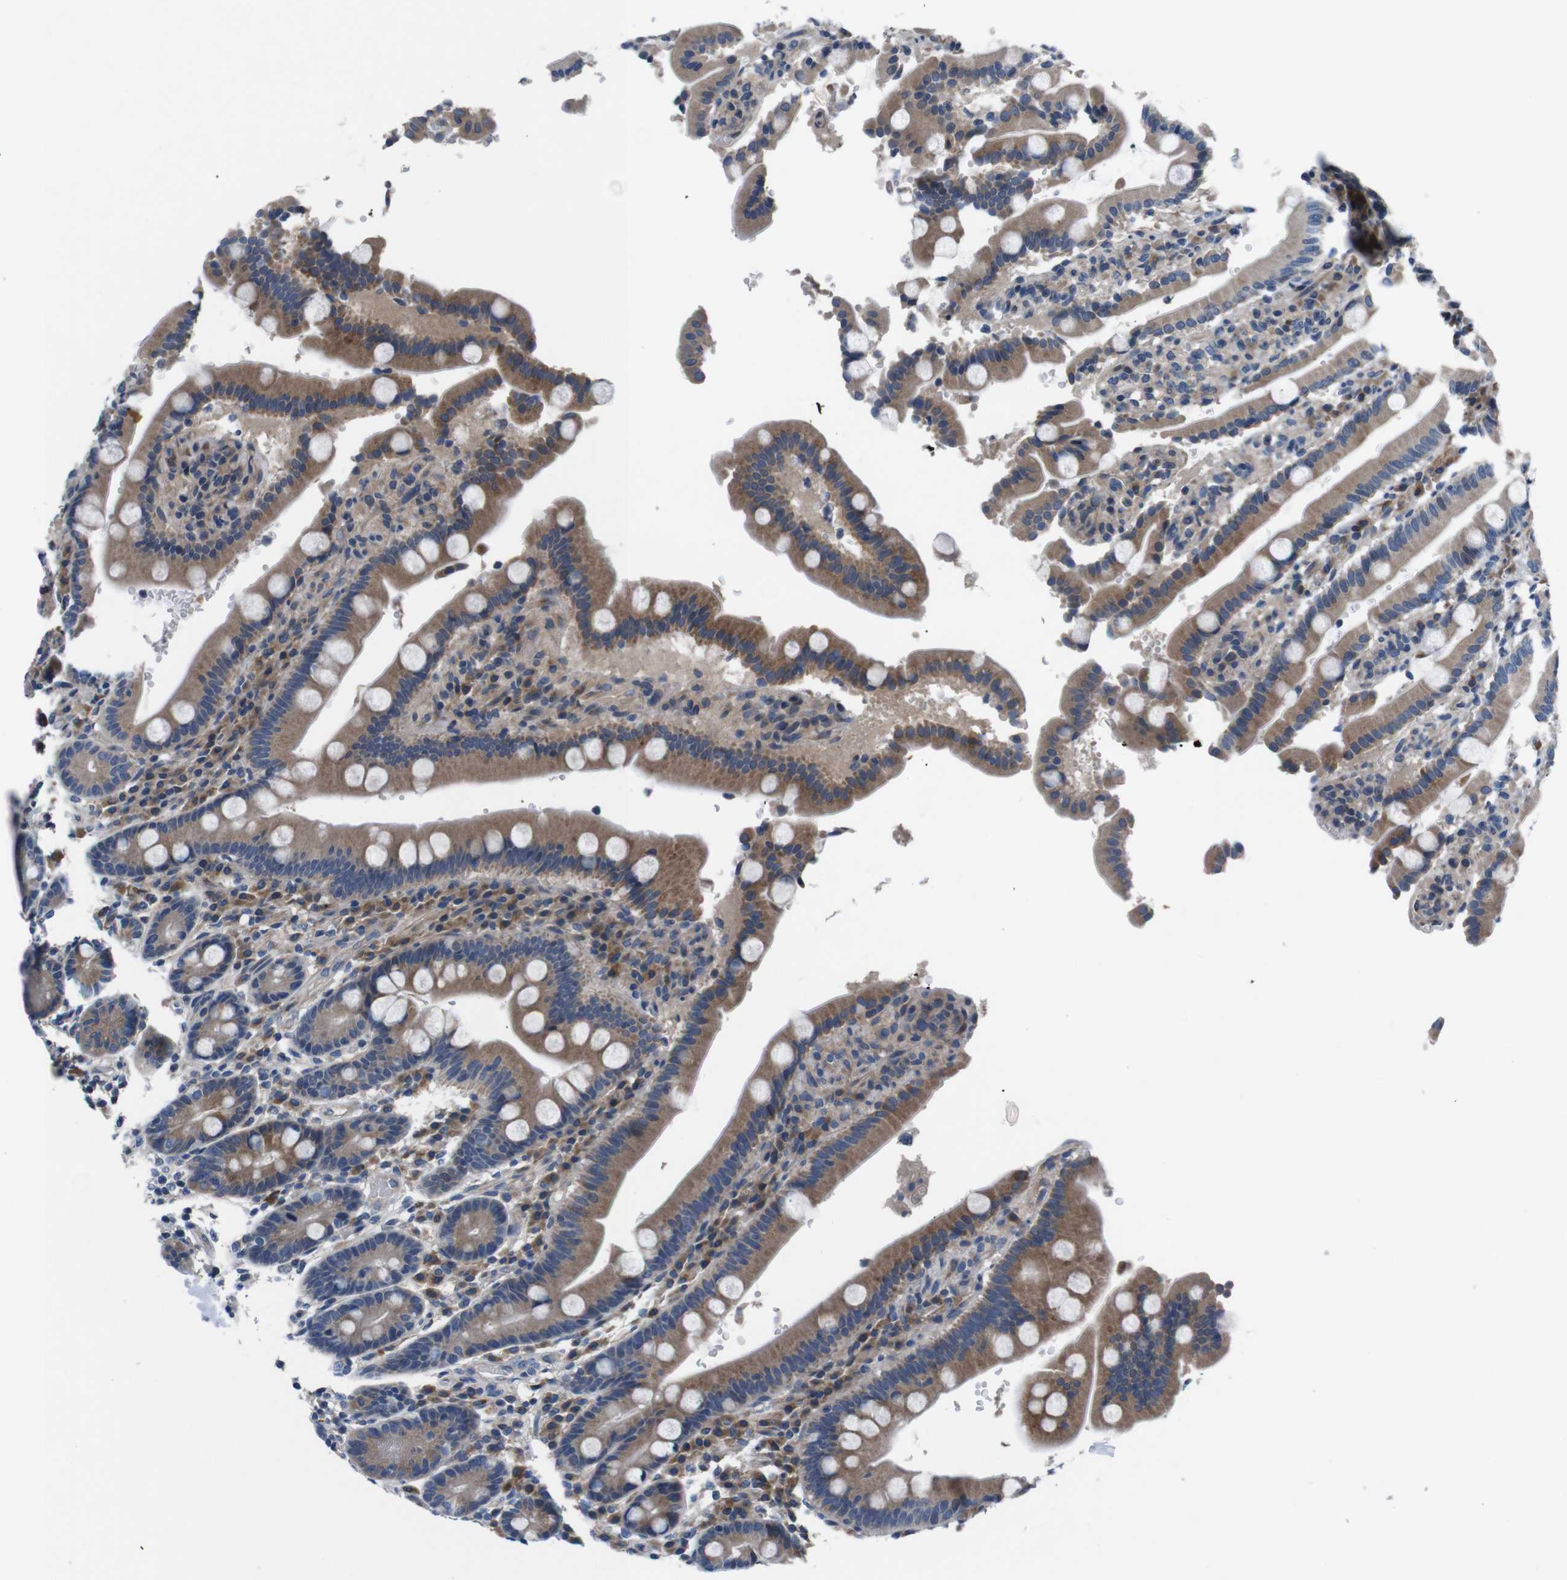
{"staining": {"intensity": "moderate", "quantity": ">75%", "location": "cytoplasmic/membranous"}, "tissue": "duodenum", "cell_type": "Glandular cells", "image_type": "normal", "snomed": [{"axis": "morphology", "description": "Normal tissue, NOS"}, {"axis": "topography", "description": "Small intestine, NOS"}], "caption": "This photomicrograph reveals normal duodenum stained with immunohistochemistry to label a protein in brown. The cytoplasmic/membranous of glandular cells show moderate positivity for the protein. Nuclei are counter-stained blue.", "gene": "JAK1", "patient": {"sex": "female", "age": 71}}